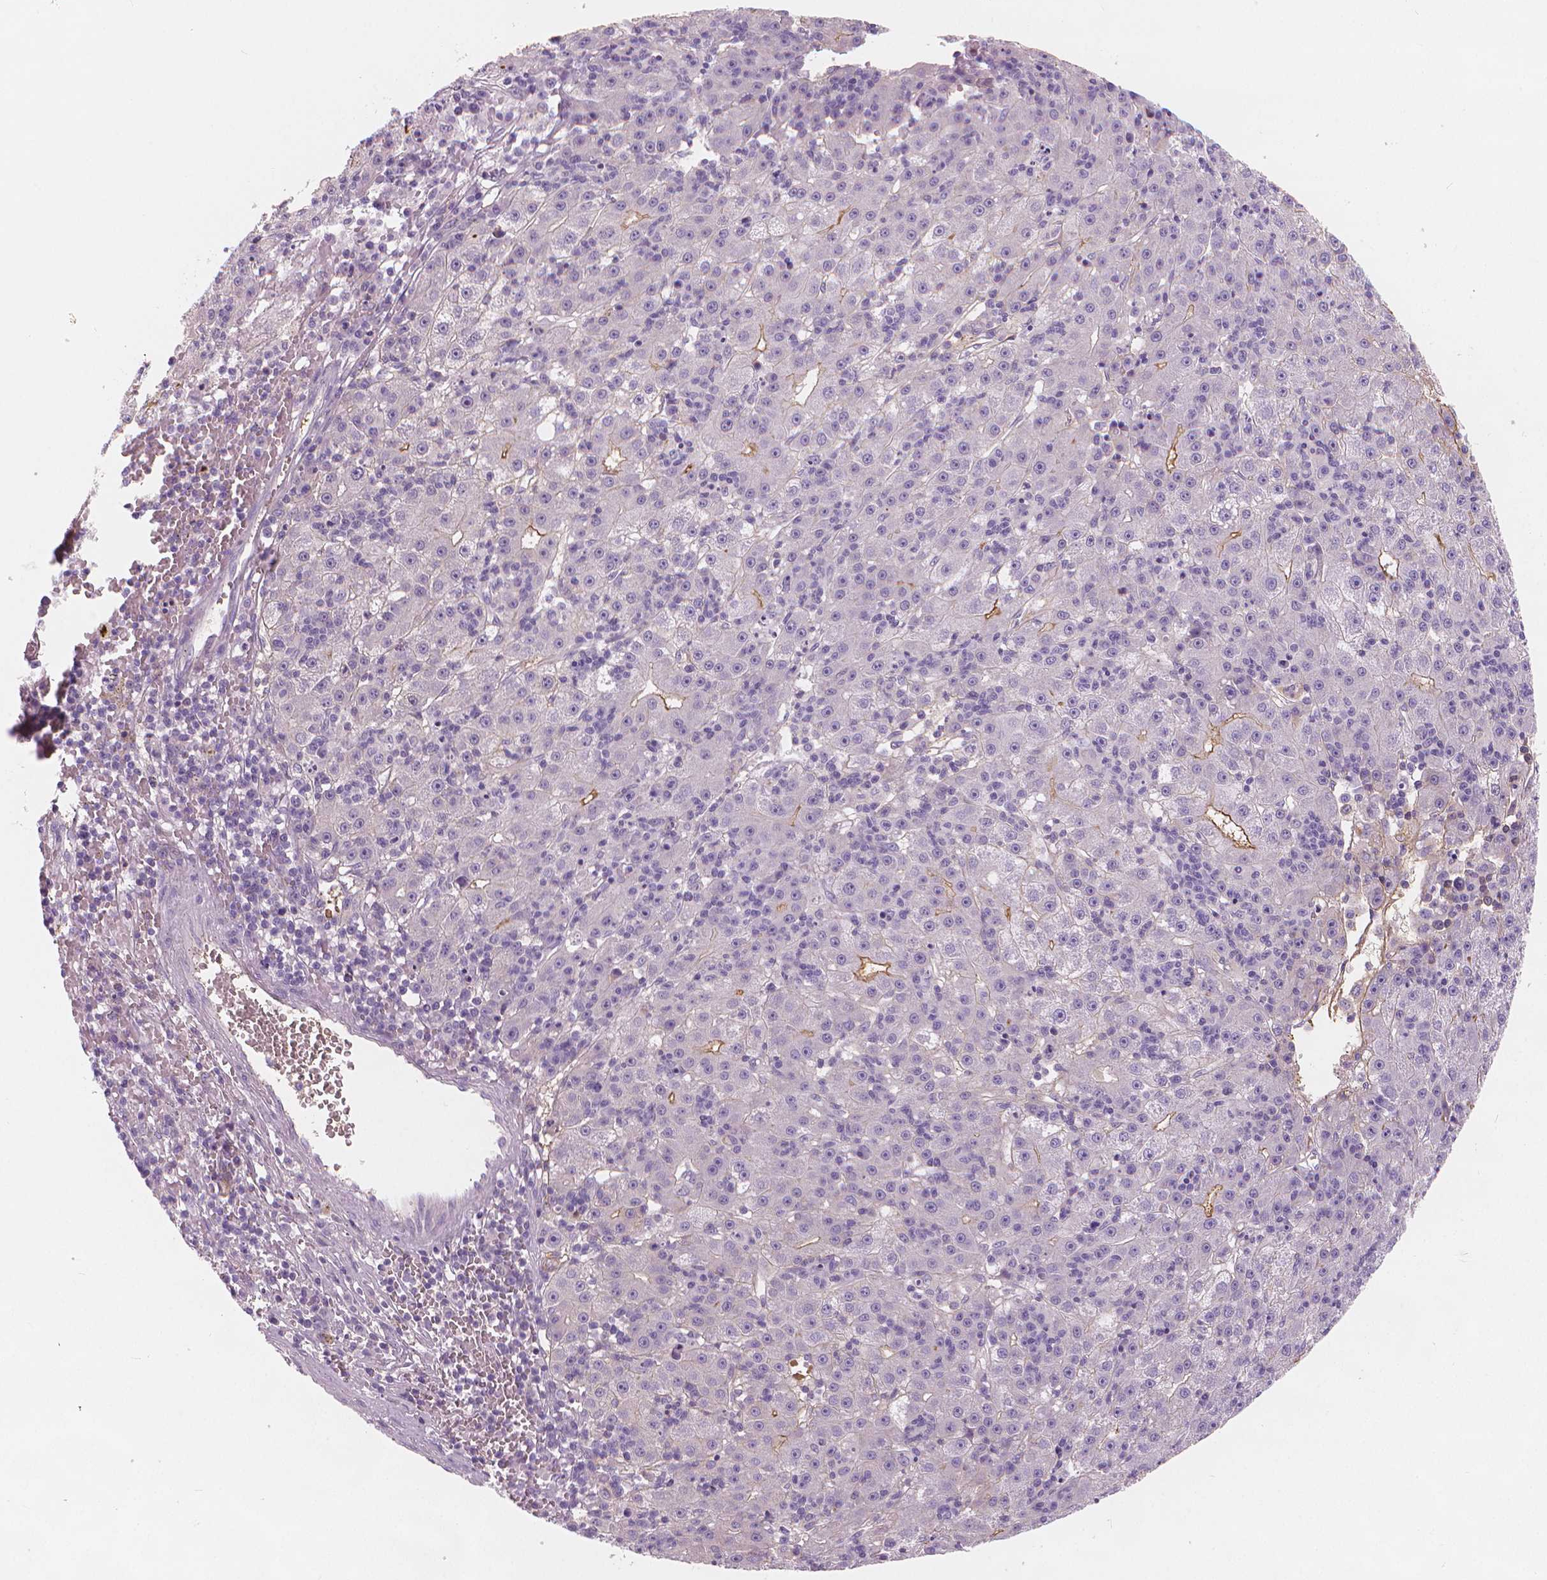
{"staining": {"intensity": "moderate", "quantity": "<25%", "location": "cytoplasmic/membranous"}, "tissue": "liver cancer", "cell_type": "Tumor cells", "image_type": "cancer", "snomed": [{"axis": "morphology", "description": "Carcinoma, Hepatocellular, NOS"}, {"axis": "topography", "description": "Liver"}], "caption": "DAB (3,3'-diaminobenzidine) immunohistochemical staining of human liver cancer (hepatocellular carcinoma) shows moderate cytoplasmic/membranous protein positivity in about <25% of tumor cells.", "gene": "APOA4", "patient": {"sex": "male", "age": 76}}